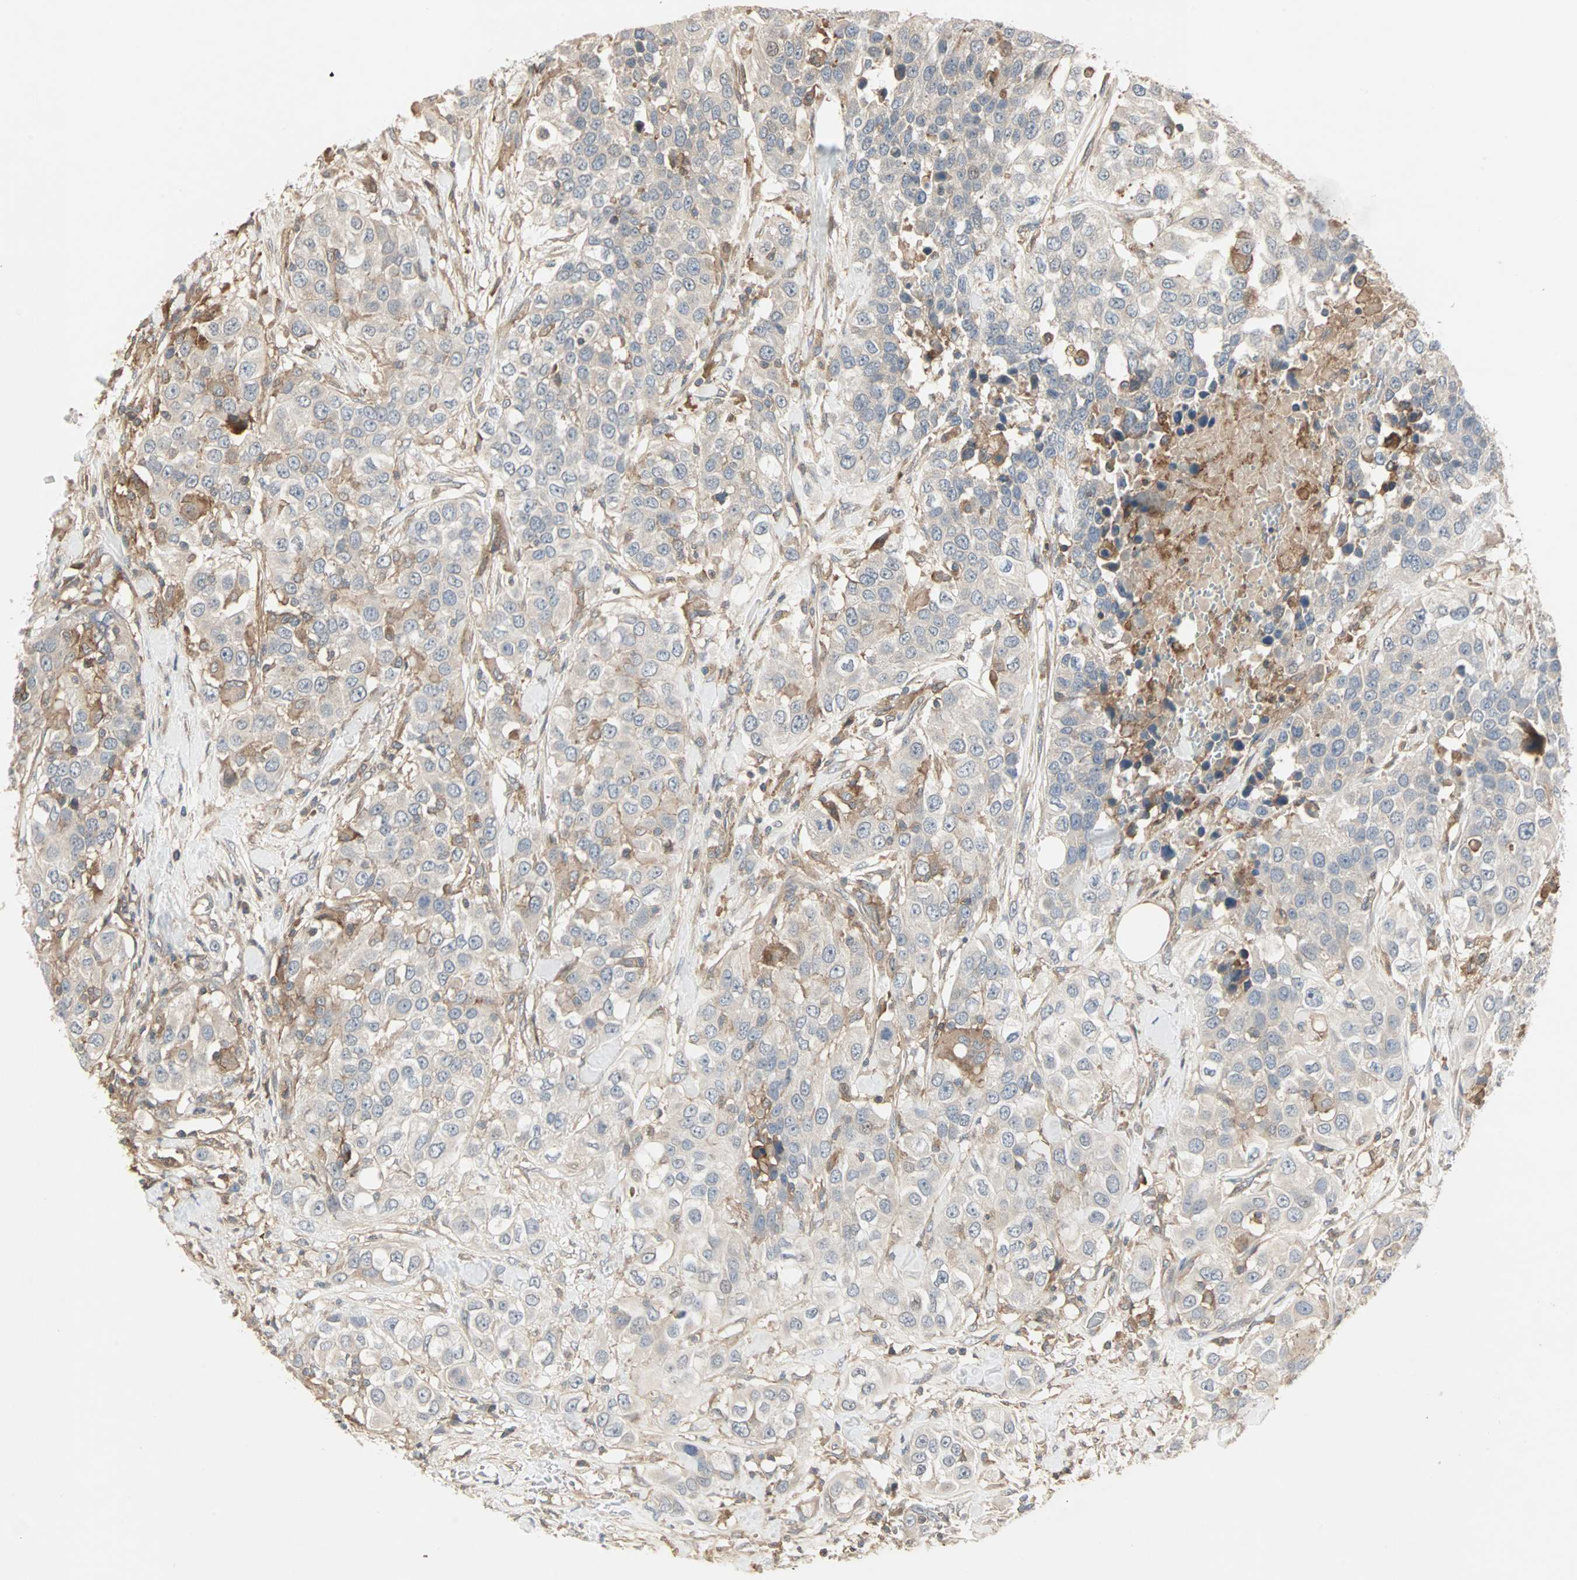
{"staining": {"intensity": "weak", "quantity": "25%-75%", "location": "cytoplasmic/membranous"}, "tissue": "urothelial cancer", "cell_type": "Tumor cells", "image_type": "cancer", "snomed": [{"axis": "morphology", "description": "Urothelial carcinoma, High grade"}, {"axis": "topography", "description": "Urinary bladder"}], "caption": "A high-resolution micrograph shows immunohistochemistry (IHC) staining of high-grade urothelial carcinoma, which shows weak cytoplasmic/membranous staining in about 25%-75% of tumor cells.", "gene": "GNAI2", "patient": {"sex": "female", "age": 80}}